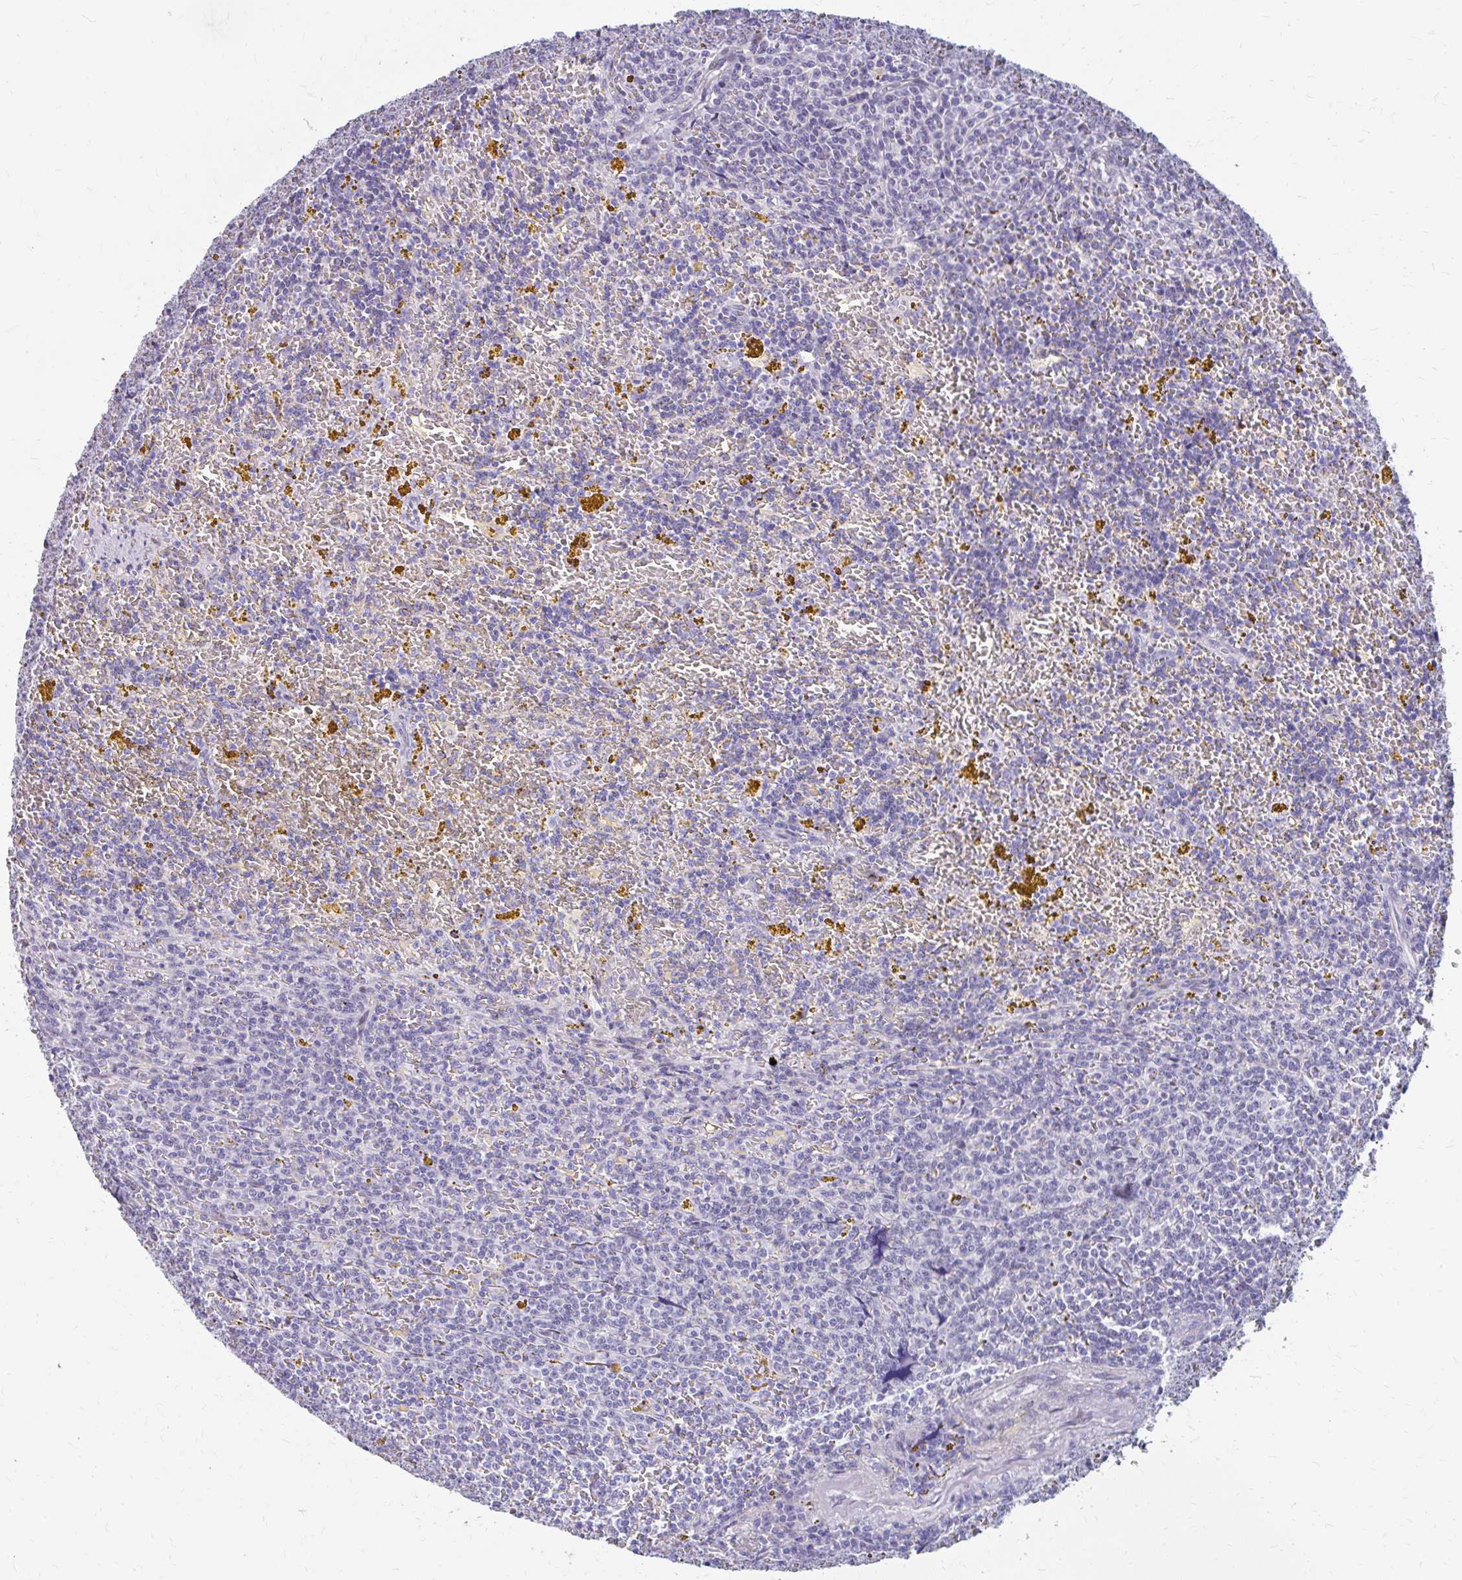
{"staining": {"intensity": "negative", "quantity": "none", "location": "none"}, "tissue": "lymphoma", "cell_type": "Tumor cells", "image_type": "cancer", "snomed": [{"axis": "morphology", "description": "Malignant lymphoma, non-Hodgkin's type, Low grade"}, {"axis": "topography", "description": "Spleen"}, {"axis": "topography", "description": "Lymph node"}], "caption": "DAB (3,3'-diaminobenzidine) immunohistochemical staining of lymphoma demonstrates no significant positivity in tumor cells.", "gene": "RGS16", "patient": {"sex": "female", "age": 66}}